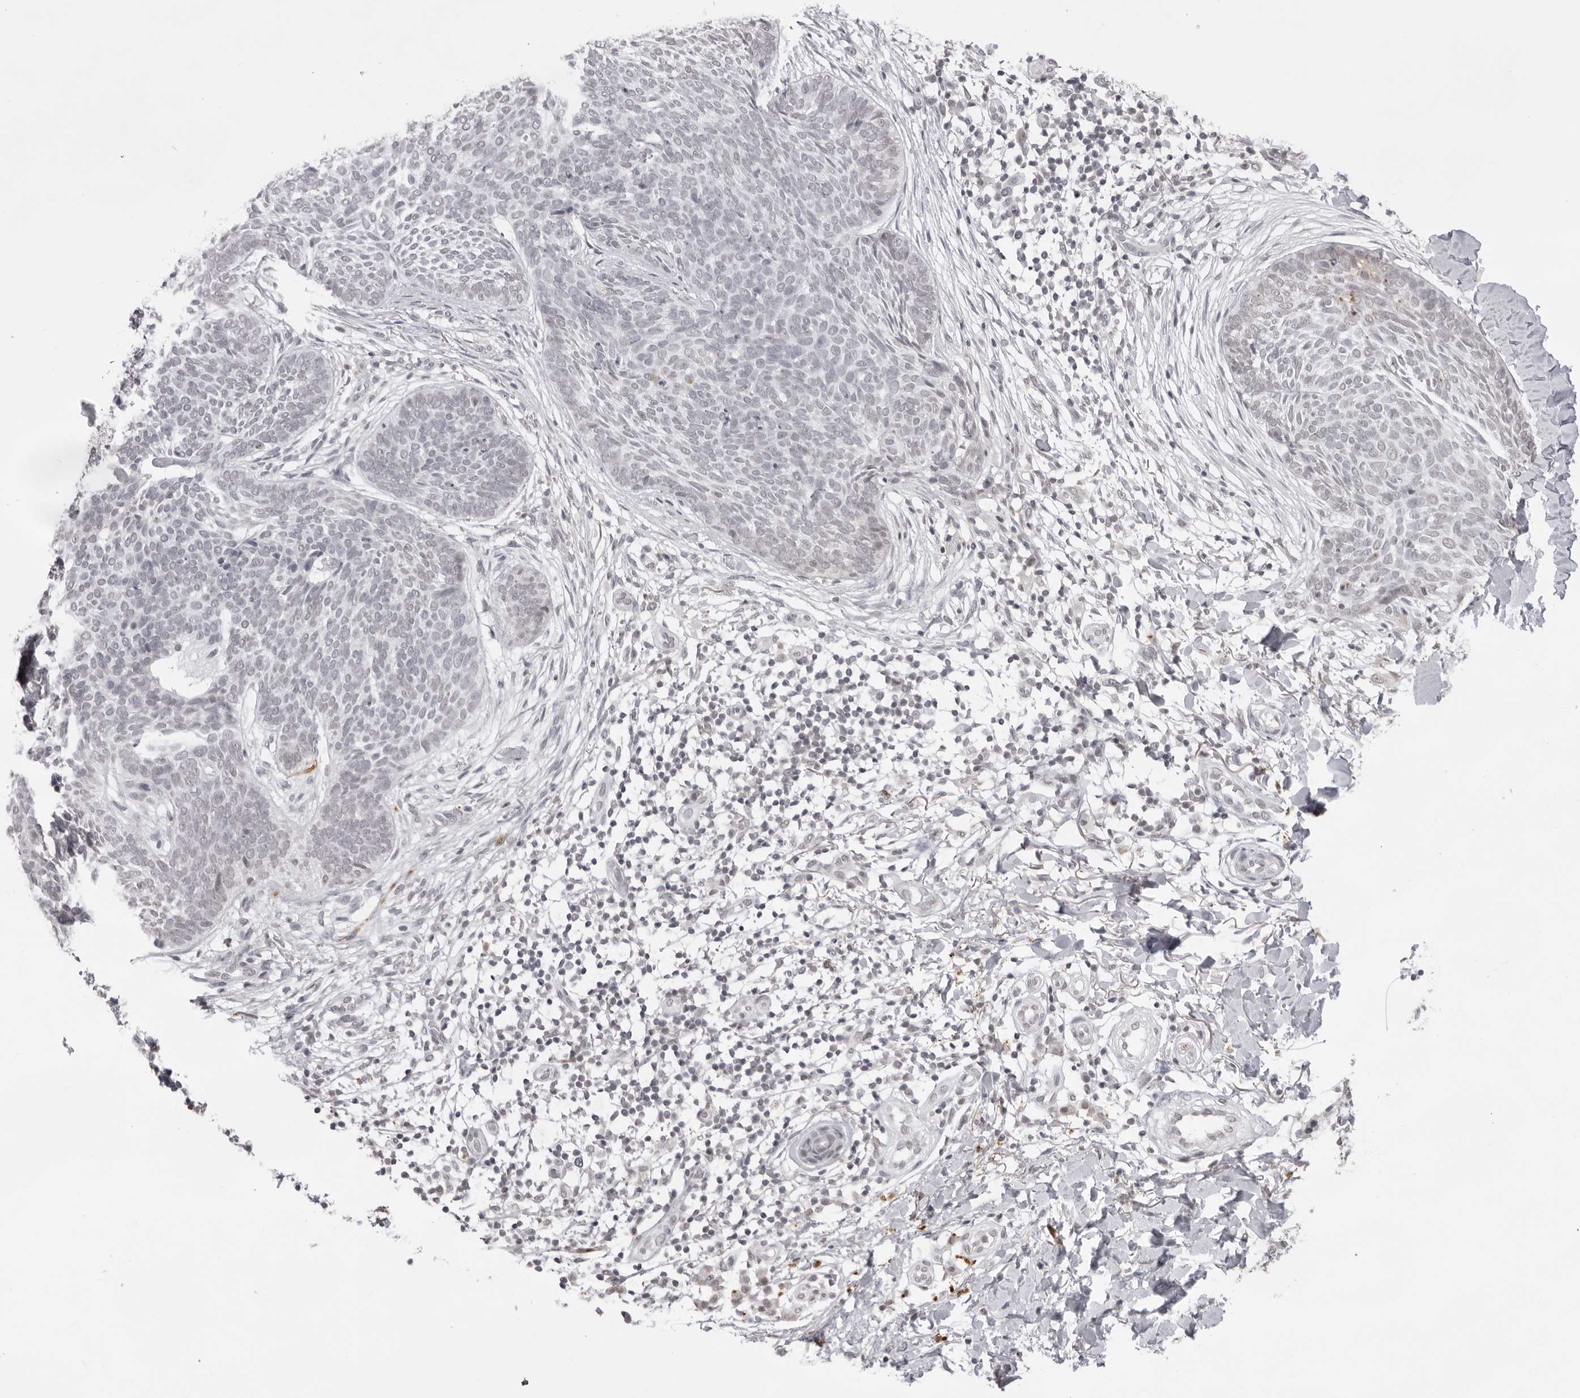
{"staining": {"intensity": "negative", "quantity": "none", "location": "none"}, "tissue": "skin cancer", "cell_type": "Tumor cells", "image_type": "cancer", "snomed": [{"axis": "morphology", "description": "Basal cell carcinoma"}, {"axis": "topography", "description": "Skin"}], "caption": "Immunohistochemistry image of neoplastic tissue: skin cancer stained with DAB exhibits no significant protein expression in tumor cells. Brightfield microscopy of IHC stained with DAB (3,3'-diaminobenzidine) (brown) and hematoxylin (blue), captured at high magnification.", "gene": "NTM", "patient": {"sex": "female", "age": 64}}